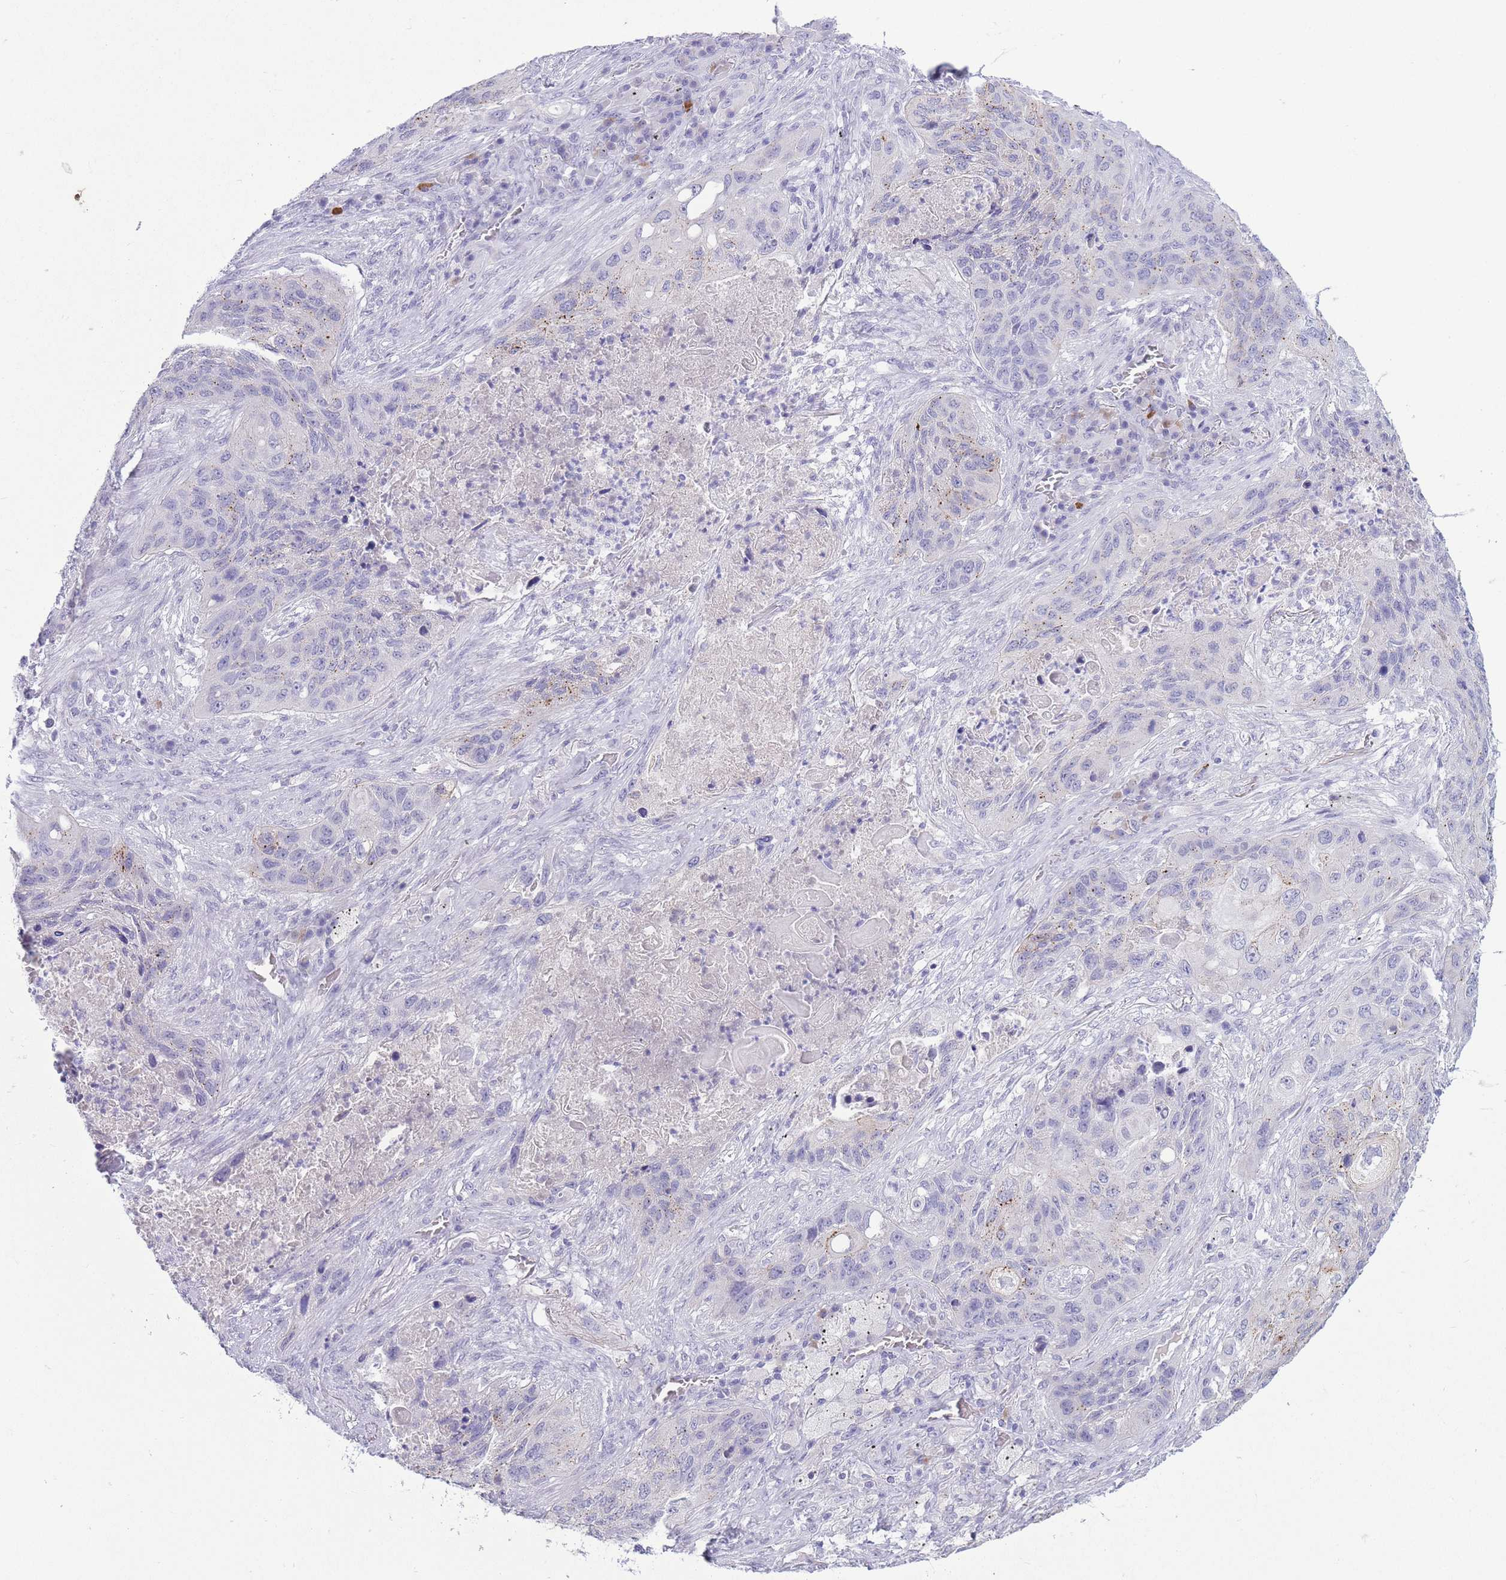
{"staining": {"intensity": "negative", "quantity": "none", "location": "none"}, "tissue": "lung cancer", "cell_type": "Tumor cells", "image_type": "cancer", "snomed": [{"axis": "morphology", "description": "Squamous cell carcinoma, NOS"}, {"axis": "topography", "description": "Lung"}], "caption": "Lung cancer (squamous cell carcinoma) stained for a protein using immunohistochemistry displays no positivity tumor cells.", "gene": "ASAP3", "patient": {"sex": "female", "age": 63}}